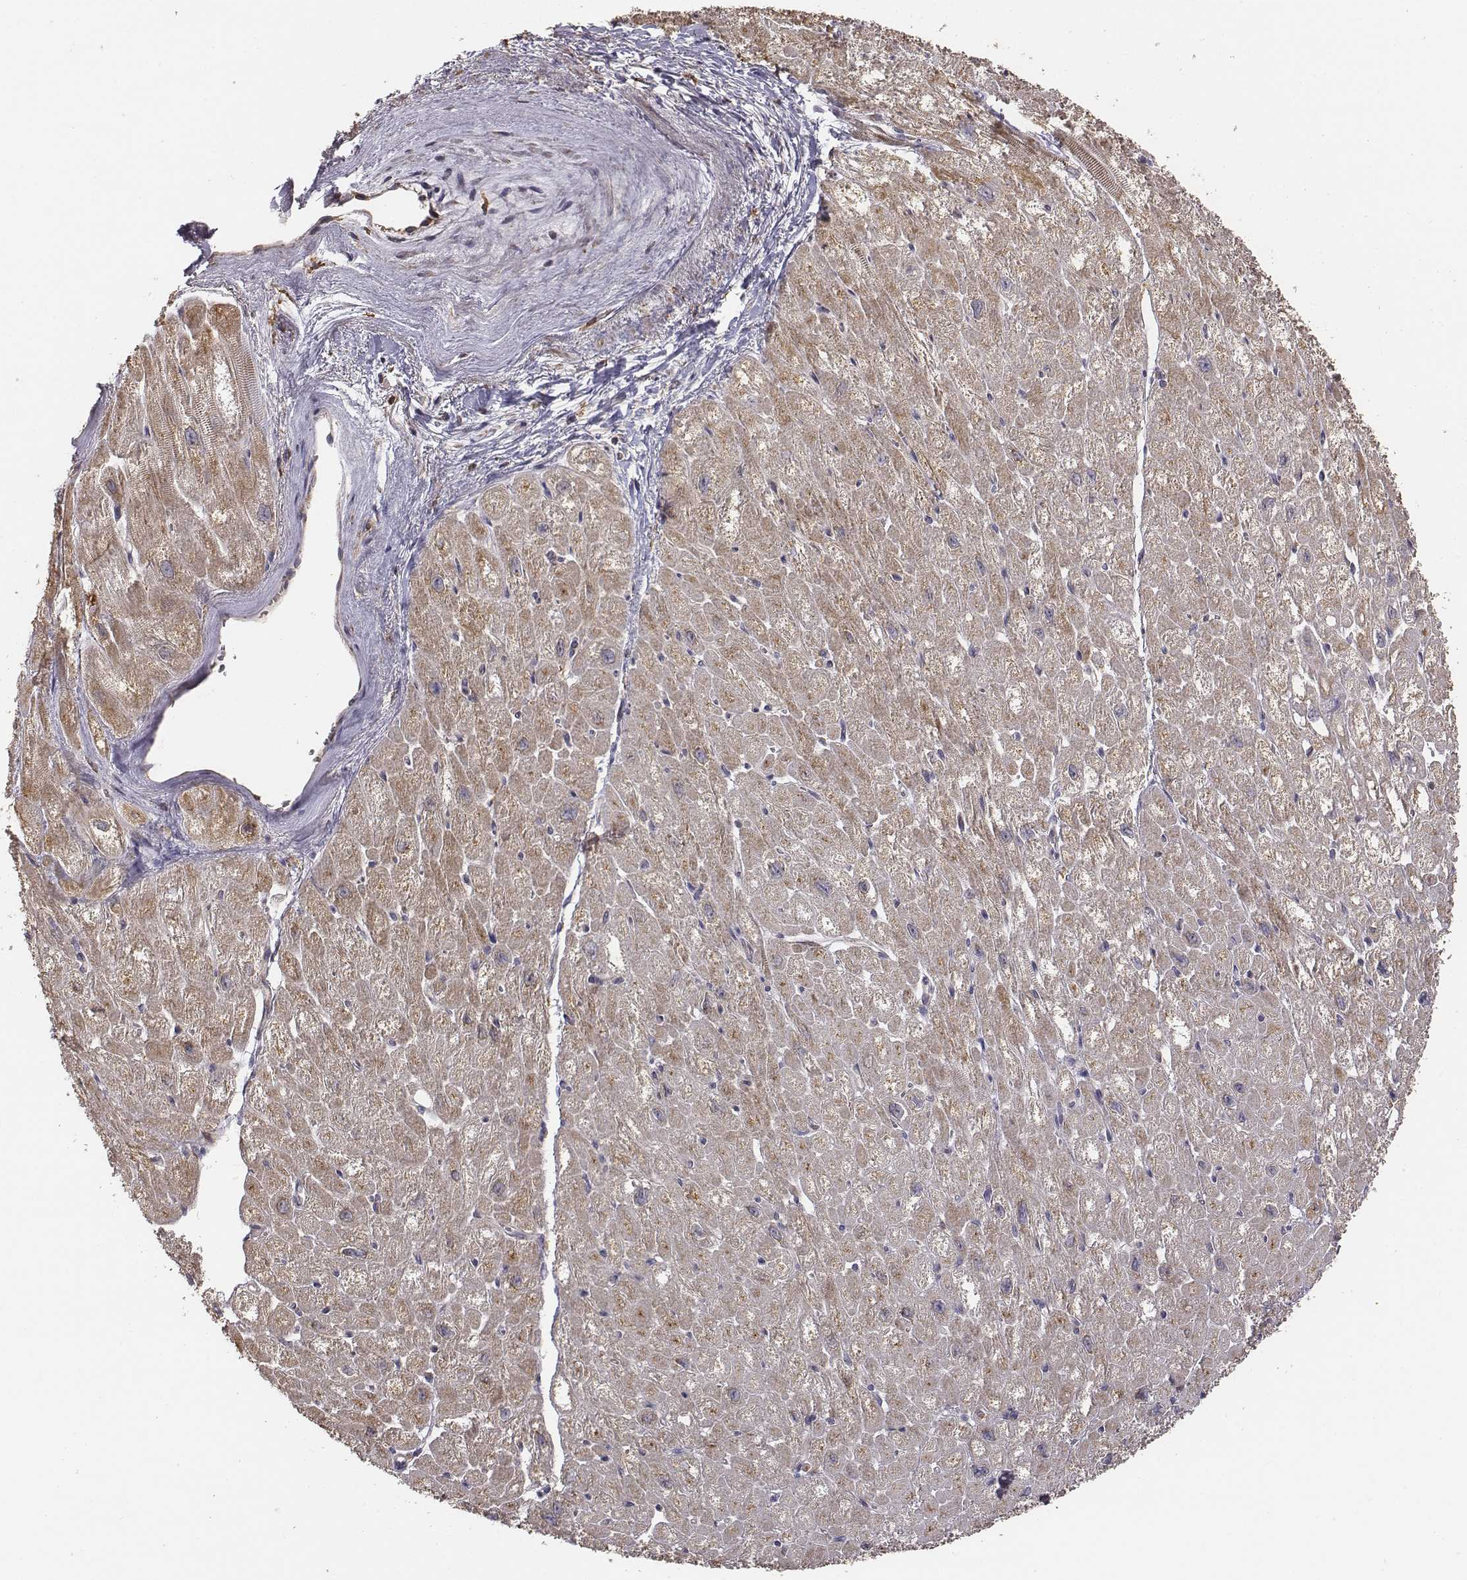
{"staining": {"intensity": "weak", "quantity": "25%-75%", "location": "cytoplasmic/membranous"}, "tissue": "heart muscle", "cell_type": "Cardiomyocytes", "image_type": "normal", "snomed": [{"axis": "morphology", "description": "Normal tissue, NOS"}, {"axis": "topography", "description": "Heart"}], "caption": "The photomicrograph shows a brown stain indicating the presence of a protein in the cytoplasmic/membranous of cardiomyocytes in heart muscle. (DAB (3,3'-diaminobenzidine) = brown stain, brightfield microscopy at high magnification).", "gene": "AP1B1", "patient": {"sex": "male", "age": 61}}